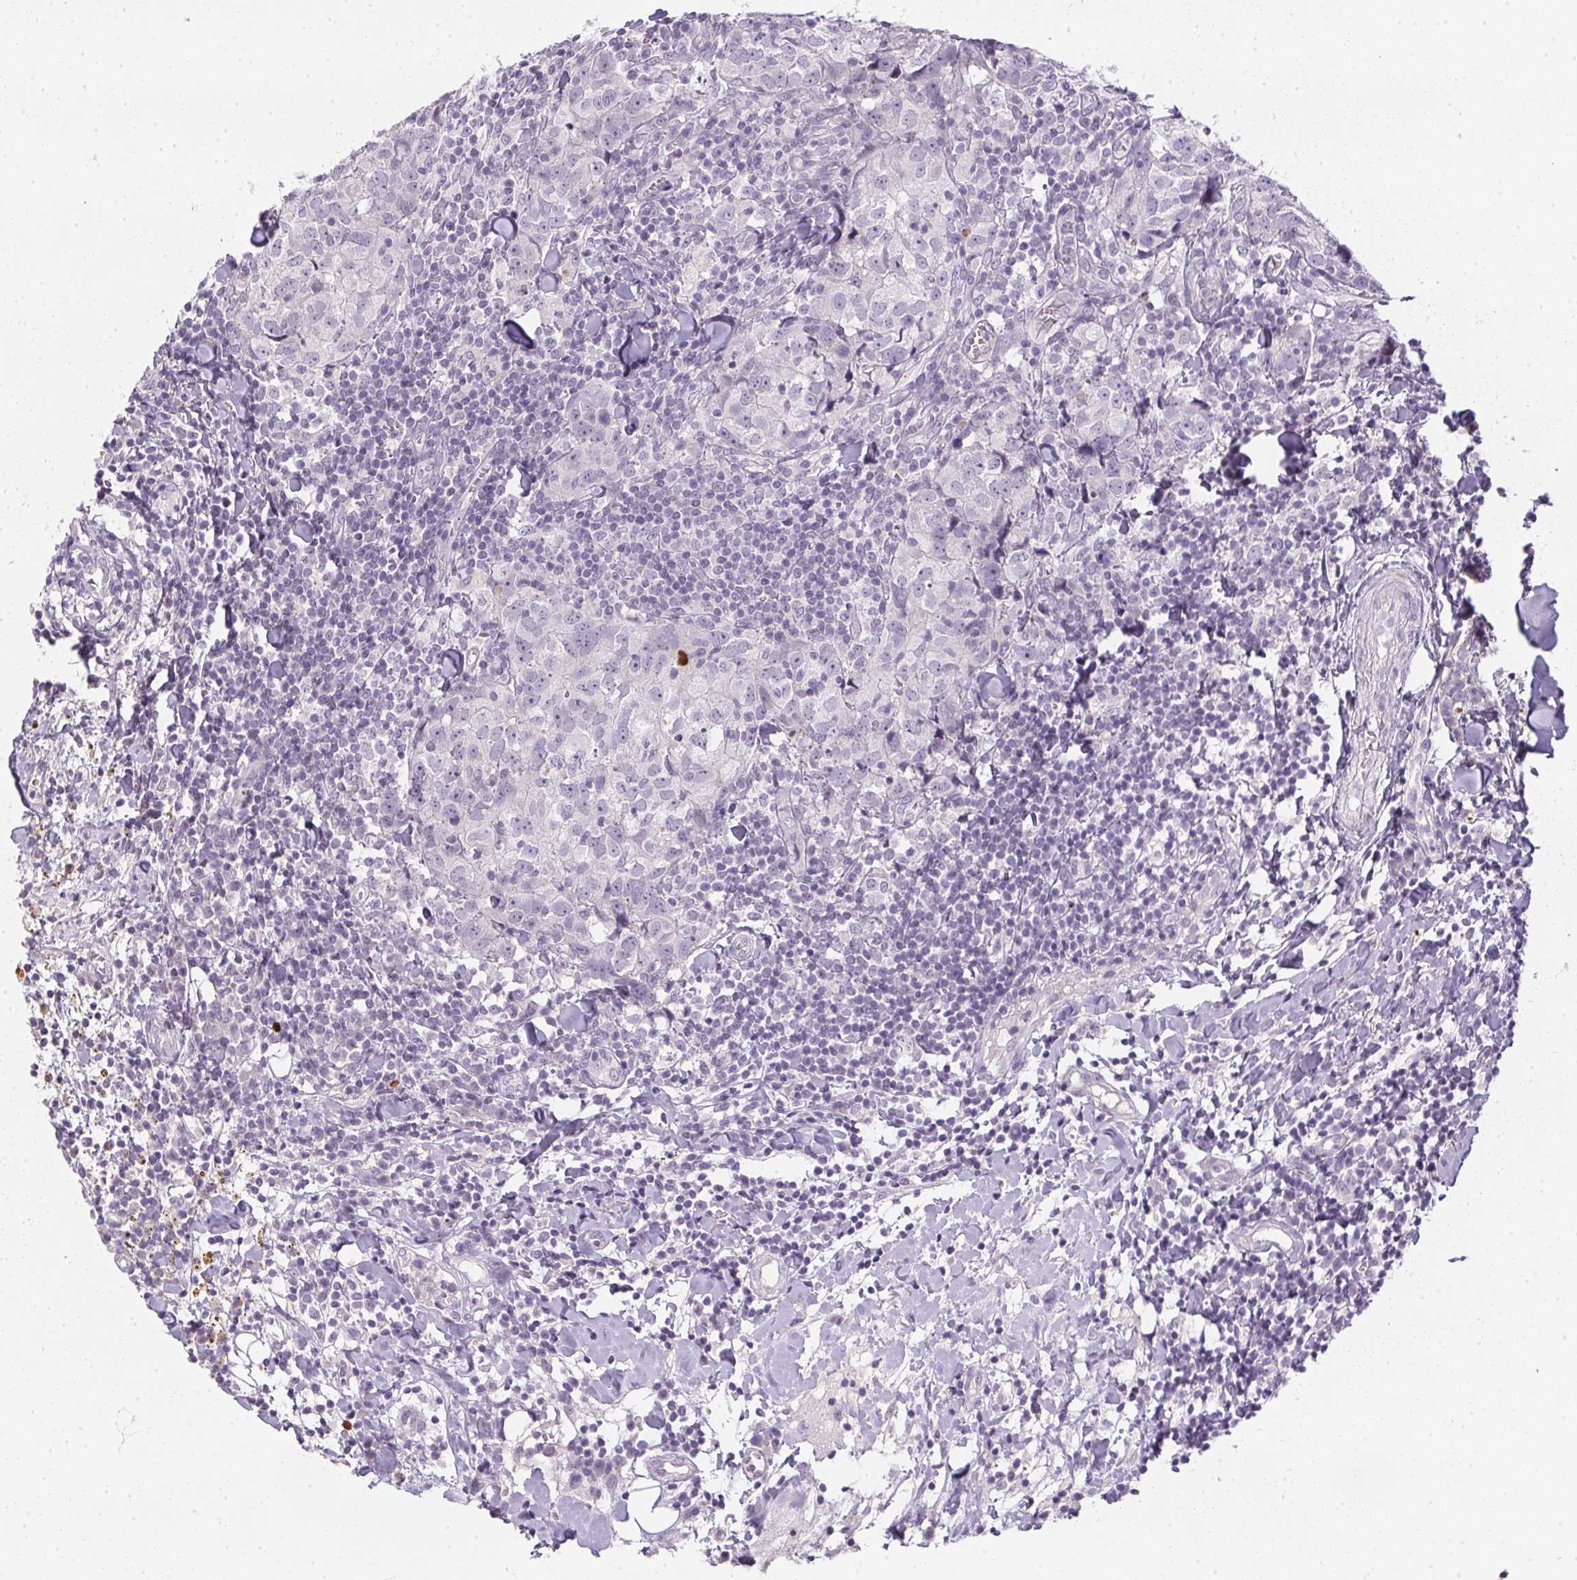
{"staining": {"intensity": "negative", "quantity": "none", "location": "none"}, "tissue": "breast cancer", "cell_type": "Tumor cells", "image_type": "cancer", "snomed": [{"axis": "morphology", "description": "Duct carcinoma"}, {"axis": "topography", "description": "Breast"}], "caption": "Image shows no protein positivity in tumor cells of infiltrating ductal carcinoma (breast) tissue.", "gene": "GSDMC", "patient": {"sex": "female", "age": 30}}